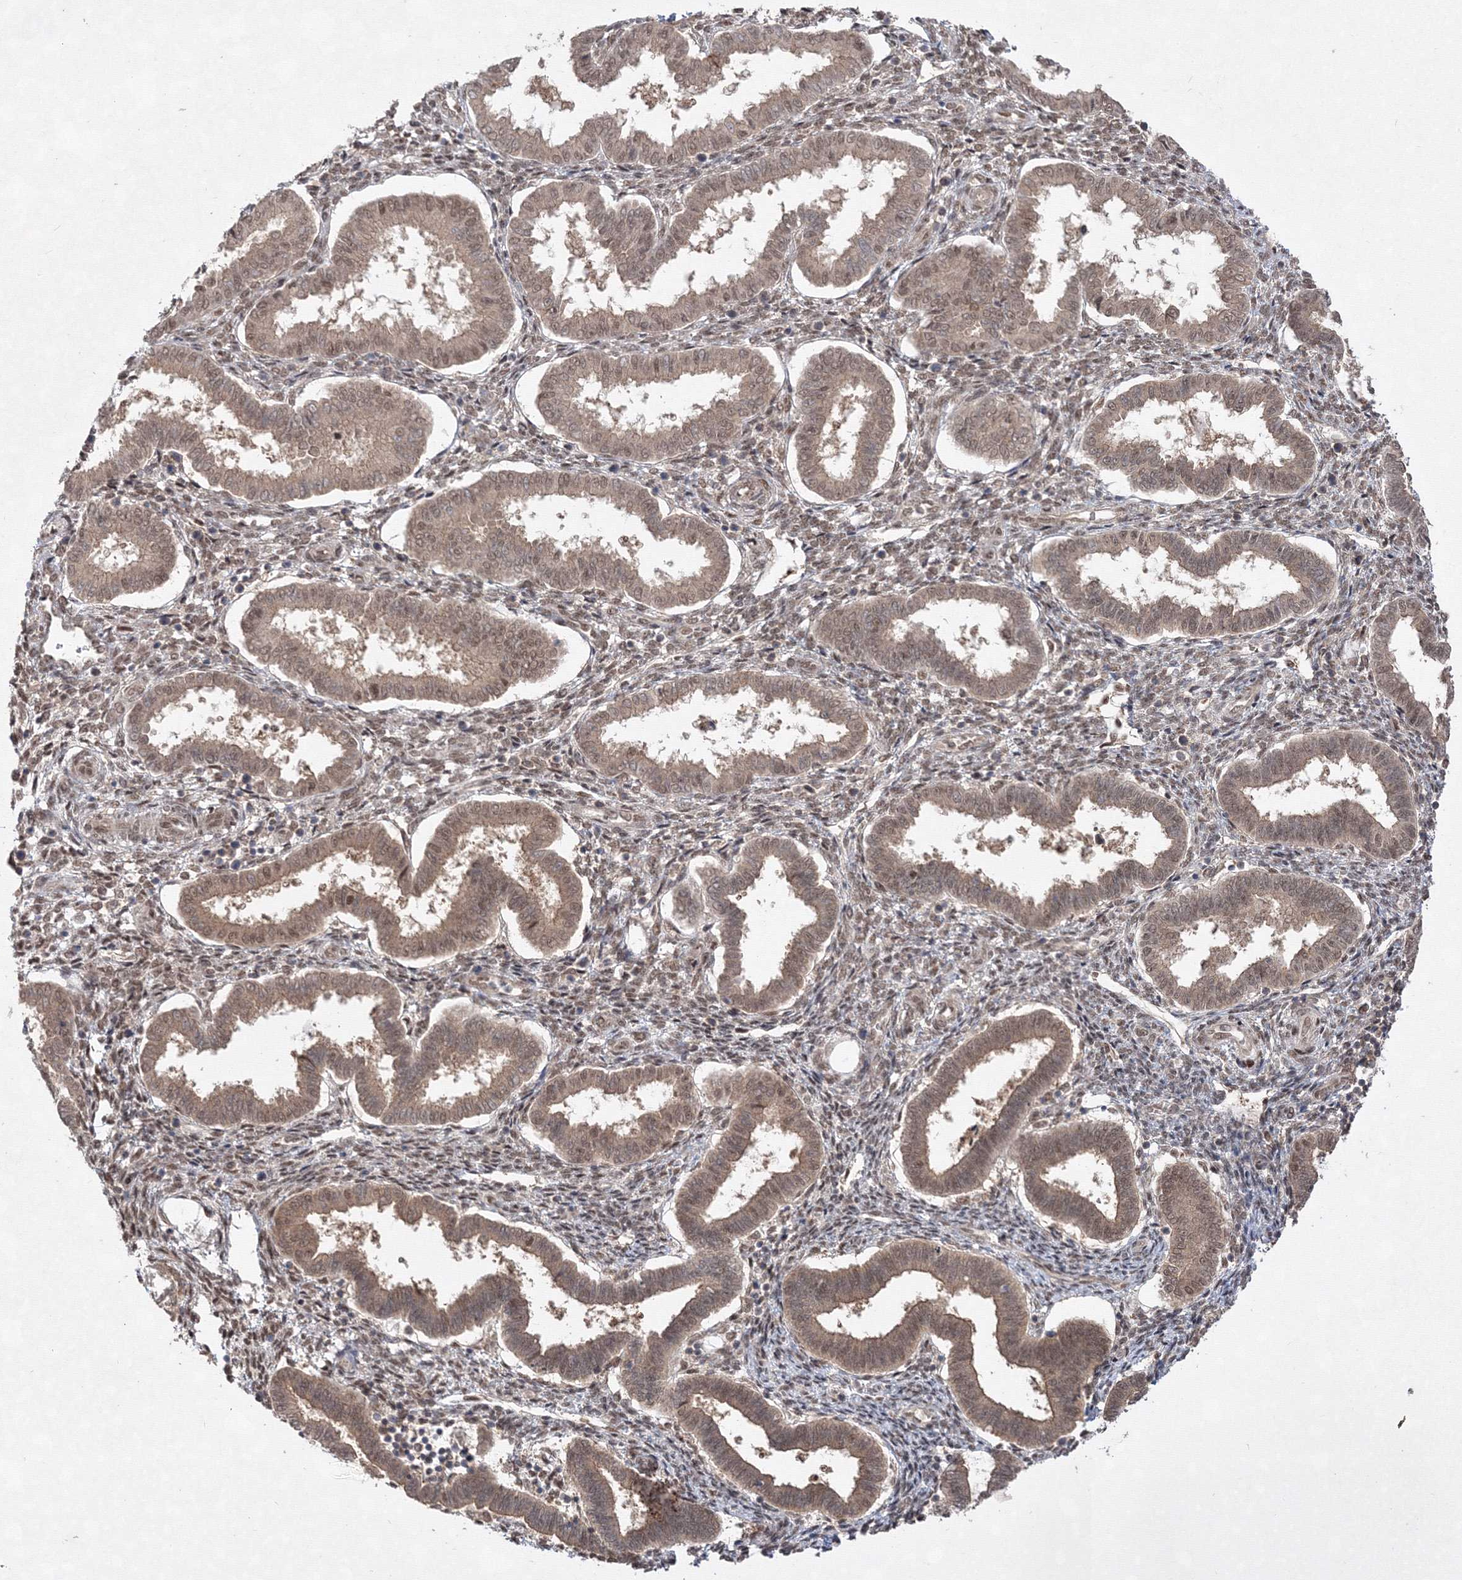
{"staining": {"intensity": "moderate", "quantity": "25%-75%", "location": "nuclear"}, "tissue": "endometrium", "cell_type": "Cells in endometrial stroma", "image_type": "normal", "snomed": [{"axis": "morphology", "description": "Normal tissue, NOS"}, {"axis": "topography", "description": "Endometrium"}], "caption": "Immunohistochemistry (IHC) image of unremarkable human endometrium stained for a protein (brown), which exhibits medium levels of moderate nuclear expression in about 25%-75% of cells in endometrial stroma.", "gene": "COPS4", "patient": {"sex": "female", "age": 24}}